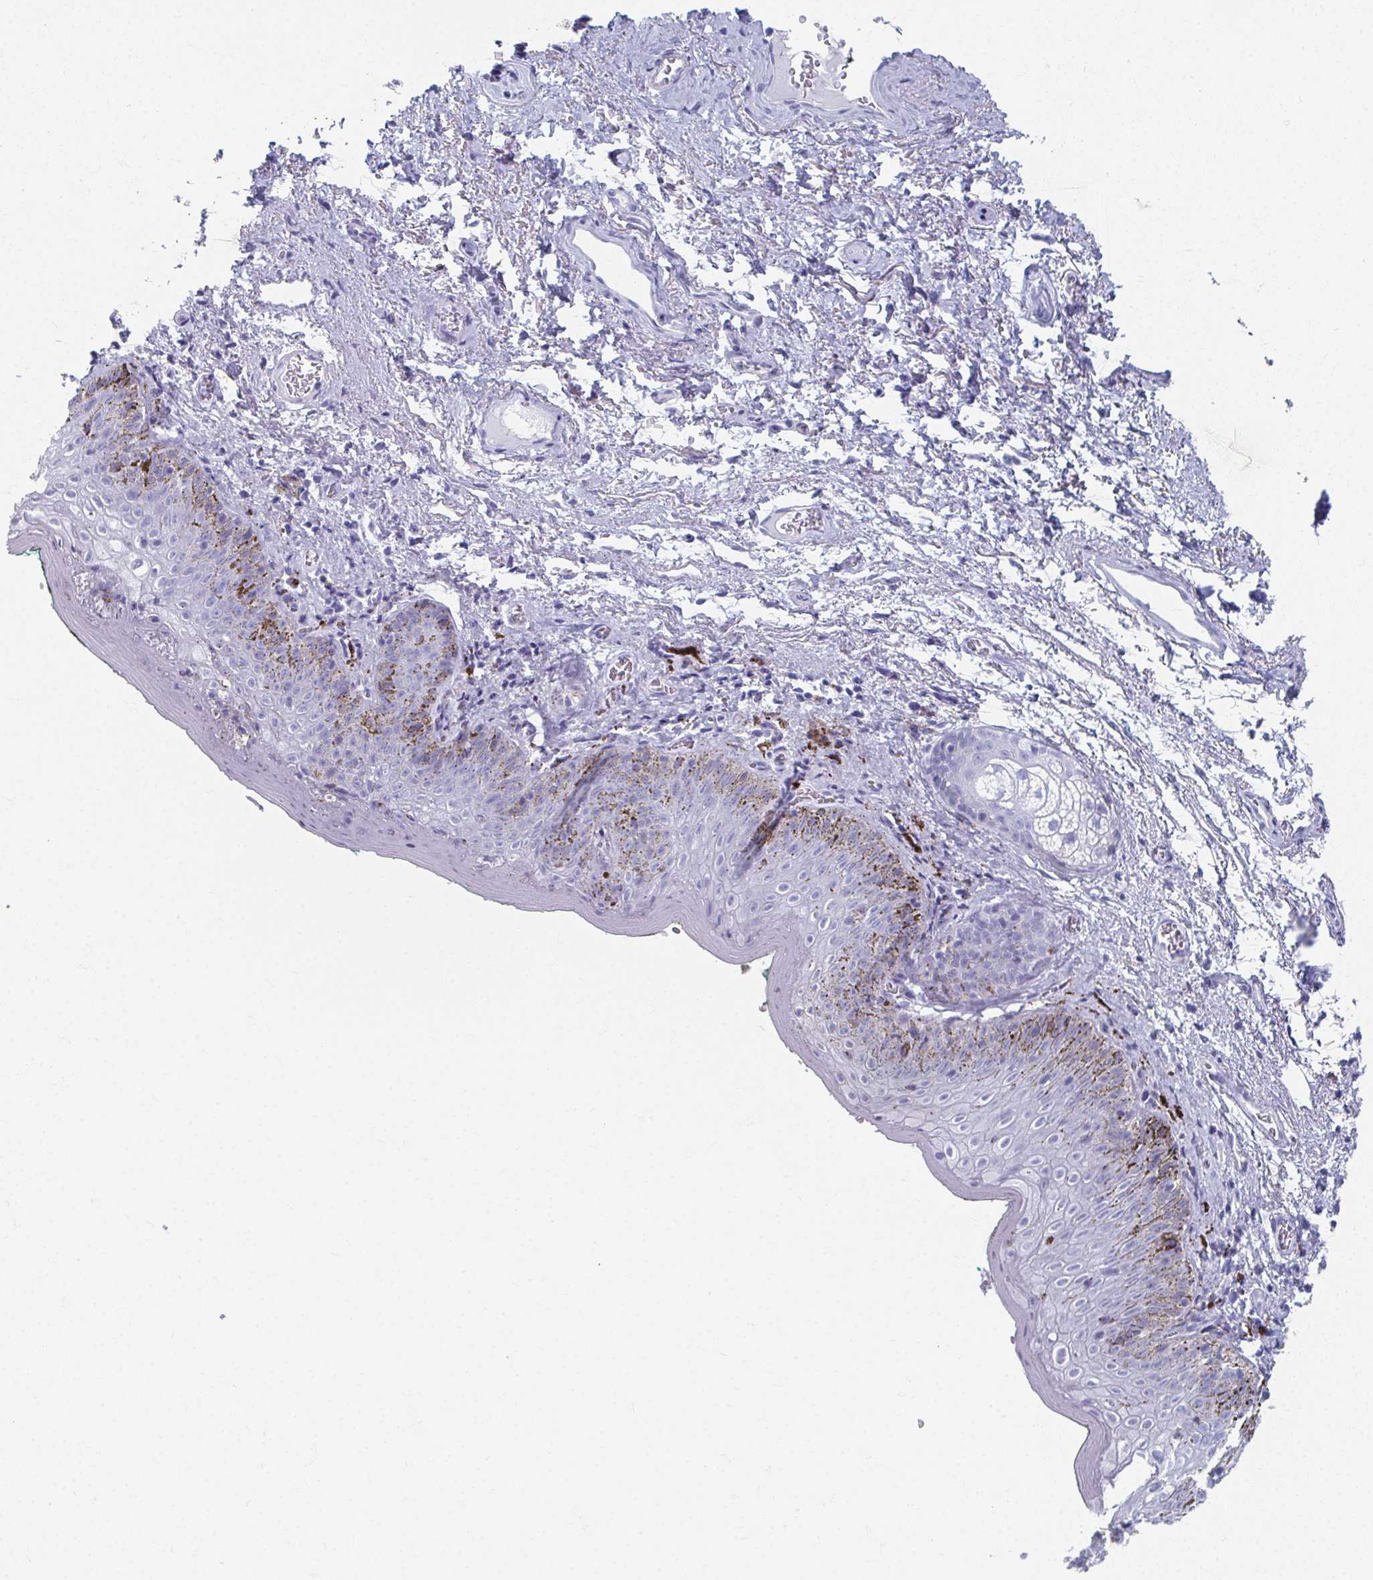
{"staining": {"intensity": "negative", "quantity": "none", "location": "none"}, "tissue": "vagina", "cell_type": "Squamous epithelial cells", "image_type": "normal", "snomed": [{"axis": "morphology", "description": "Normal tissue, NOS"}, {"axis": "topography", "description": "Vulva"}, {"axis": "topography", "description": "Vagina"}, {"axis": "topography", "description": "Peripheral nerve tissue"}], "caption": "Squamous epithelial cells show no significant expression in benign vagina. (IHC, brightfield microscopy, high magnification).", "gene": "GHRL", "patient": {"sex": "female", "age": 66}}